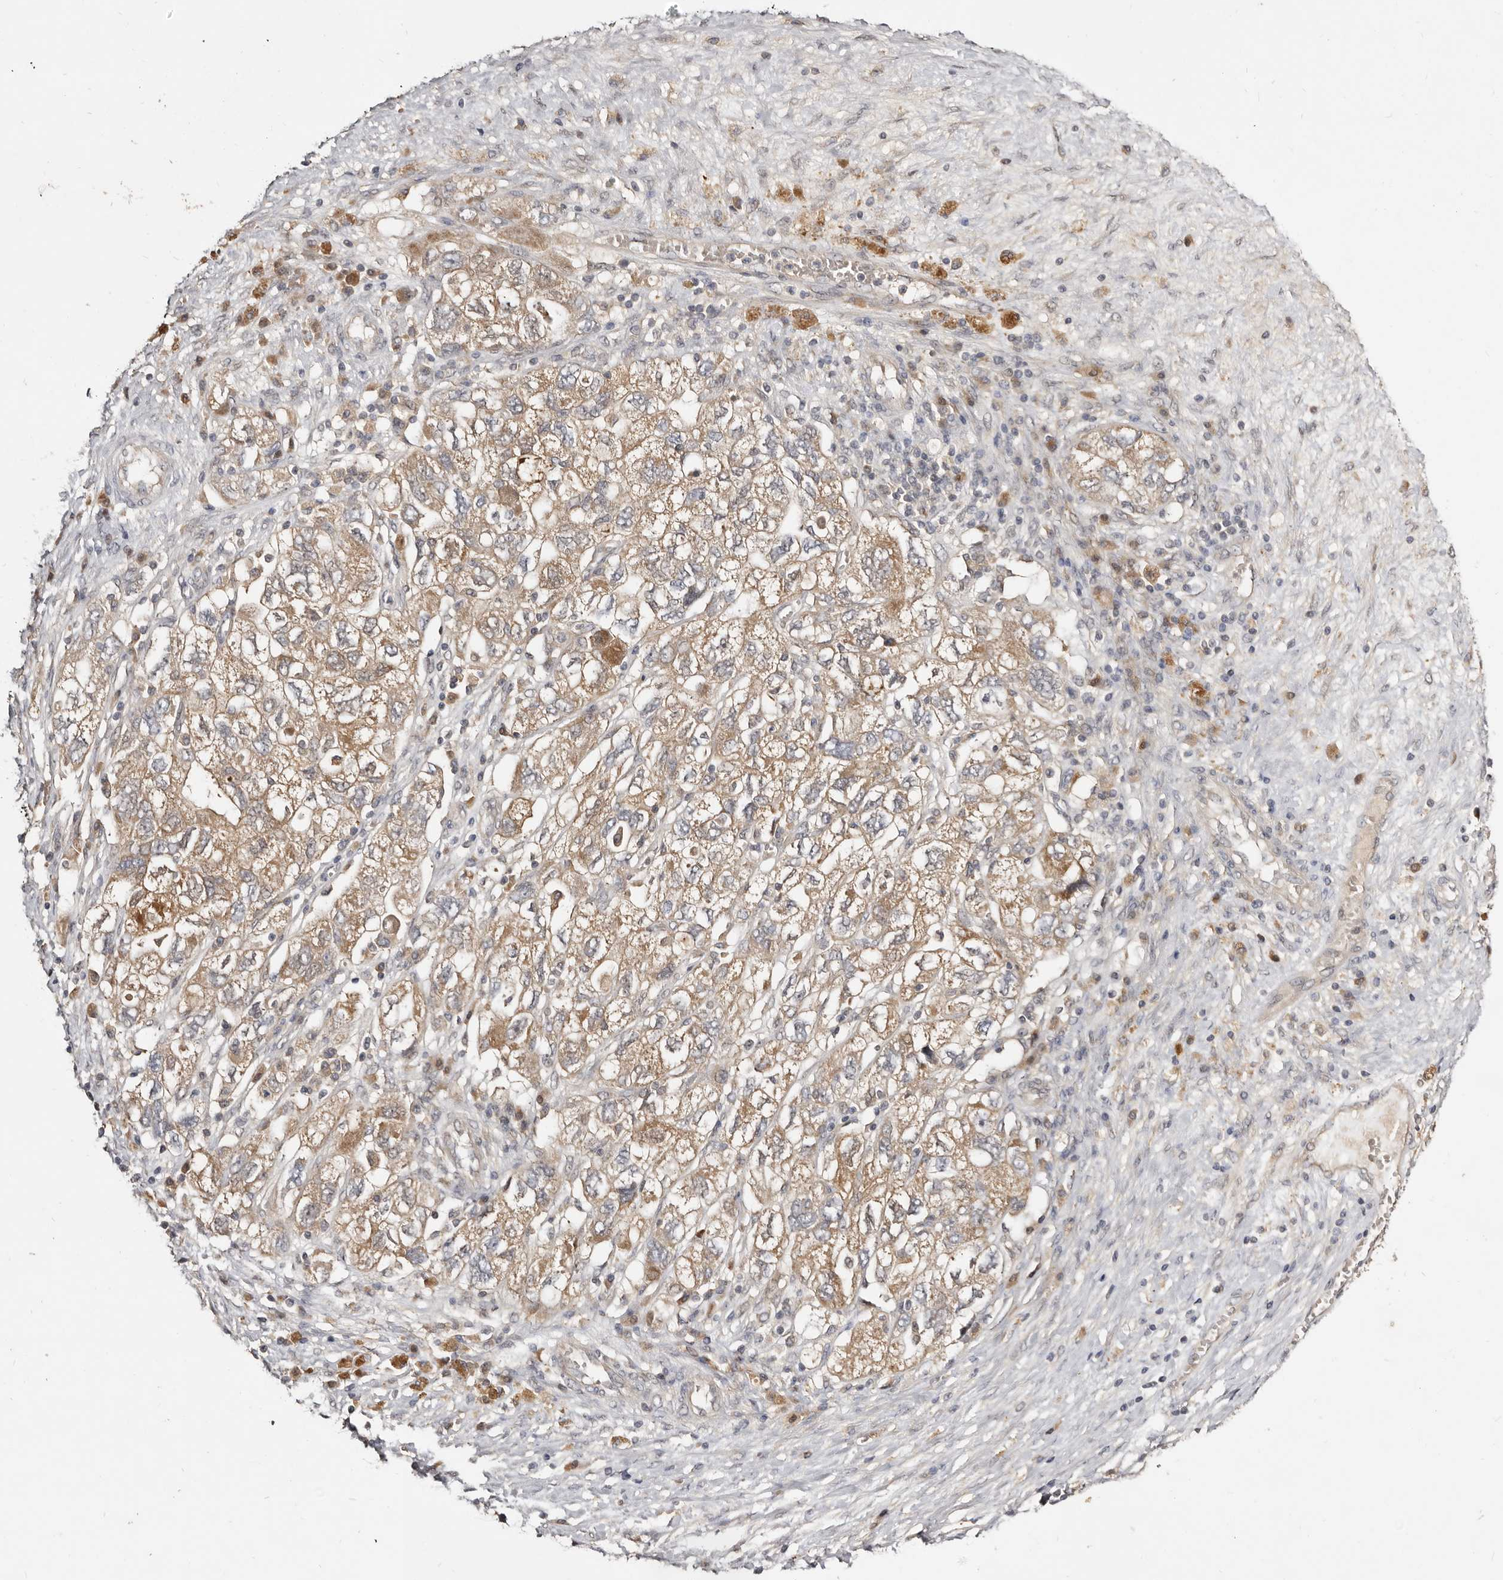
{"staining": {"intensity": "moderate", "quantity": ">75%", "location": "cytoplasmic/membranous"}, "tissue": "ovarian cancer", "cell_type": "Tumor cells", "image_type": "cancer", "snomed": [{"axis": "morphology", "description": "Carcinoma, NOS"}, {"axis": "morphology", "description": "Cystadenocarcinoma, serous, NOS"}, {"axis": "topography", "description": "Ovary"}], "caption": "Immunohistochemistry of ovarian cancer (carcinoma) exhibits medium levels of moderate cytoplasmic/membranous positivity in approximately >75% of tumor cells.", "gene": "INAVA", "patient": {"sex": "female", "age": 69}}